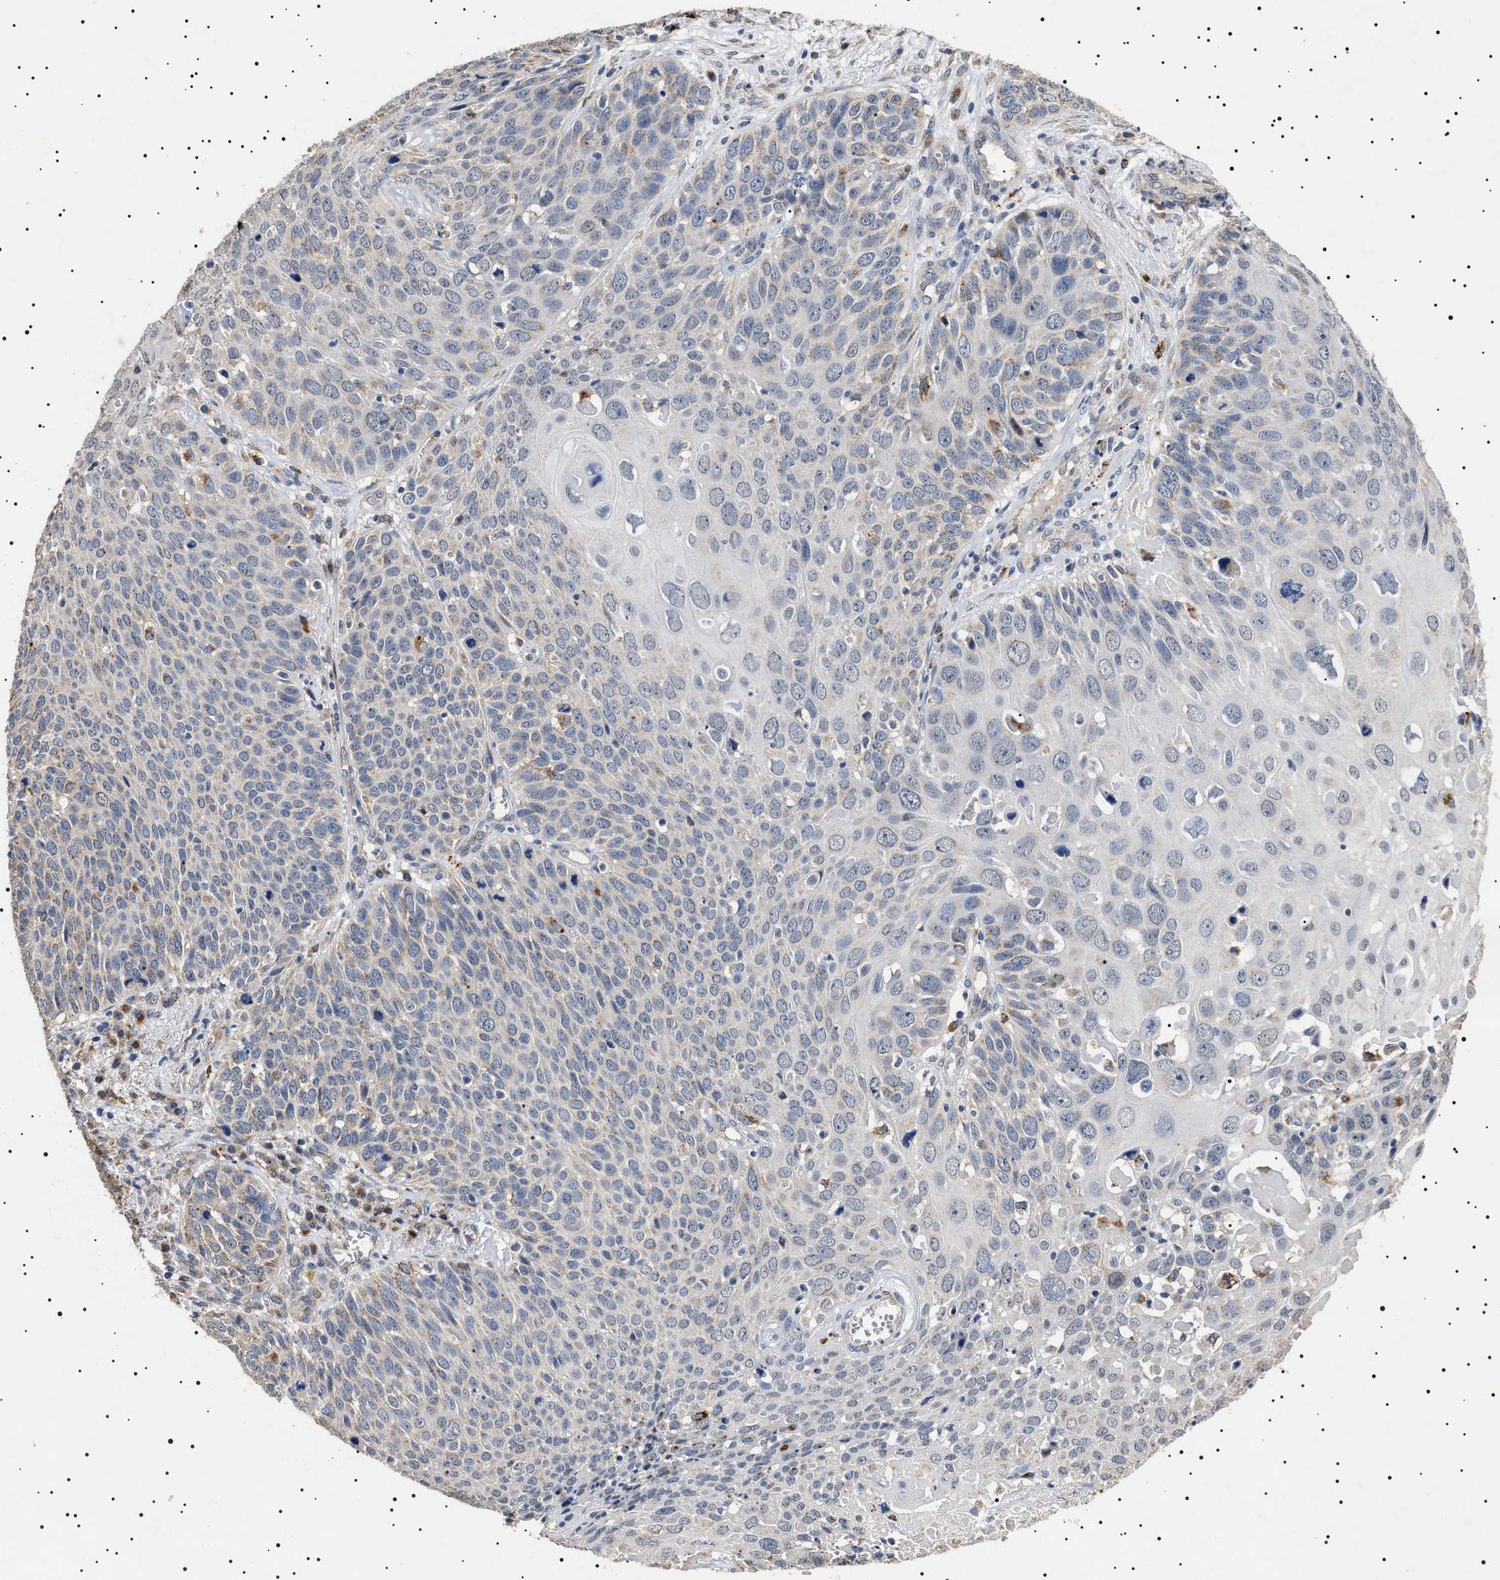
{"staining": {"intensity": "negative", "quantity": "none", "location": "none"}, "tissue": "cervical cancer", "cell_type": "Tumor cells", "image_type": "cancer", "snomed": [{"axis": "morphology", "description": "Squamous cell carcinoma, NOS"}, {"axis": "topography", "description": "Cervix"}], "caption": "The immunohistochemistry micrograph has no significant staining in tumor cells of cervical squamous cell carcinoma tissue.", "gene": "RAB34", "patient": {"sex": "female", "age": 74}}